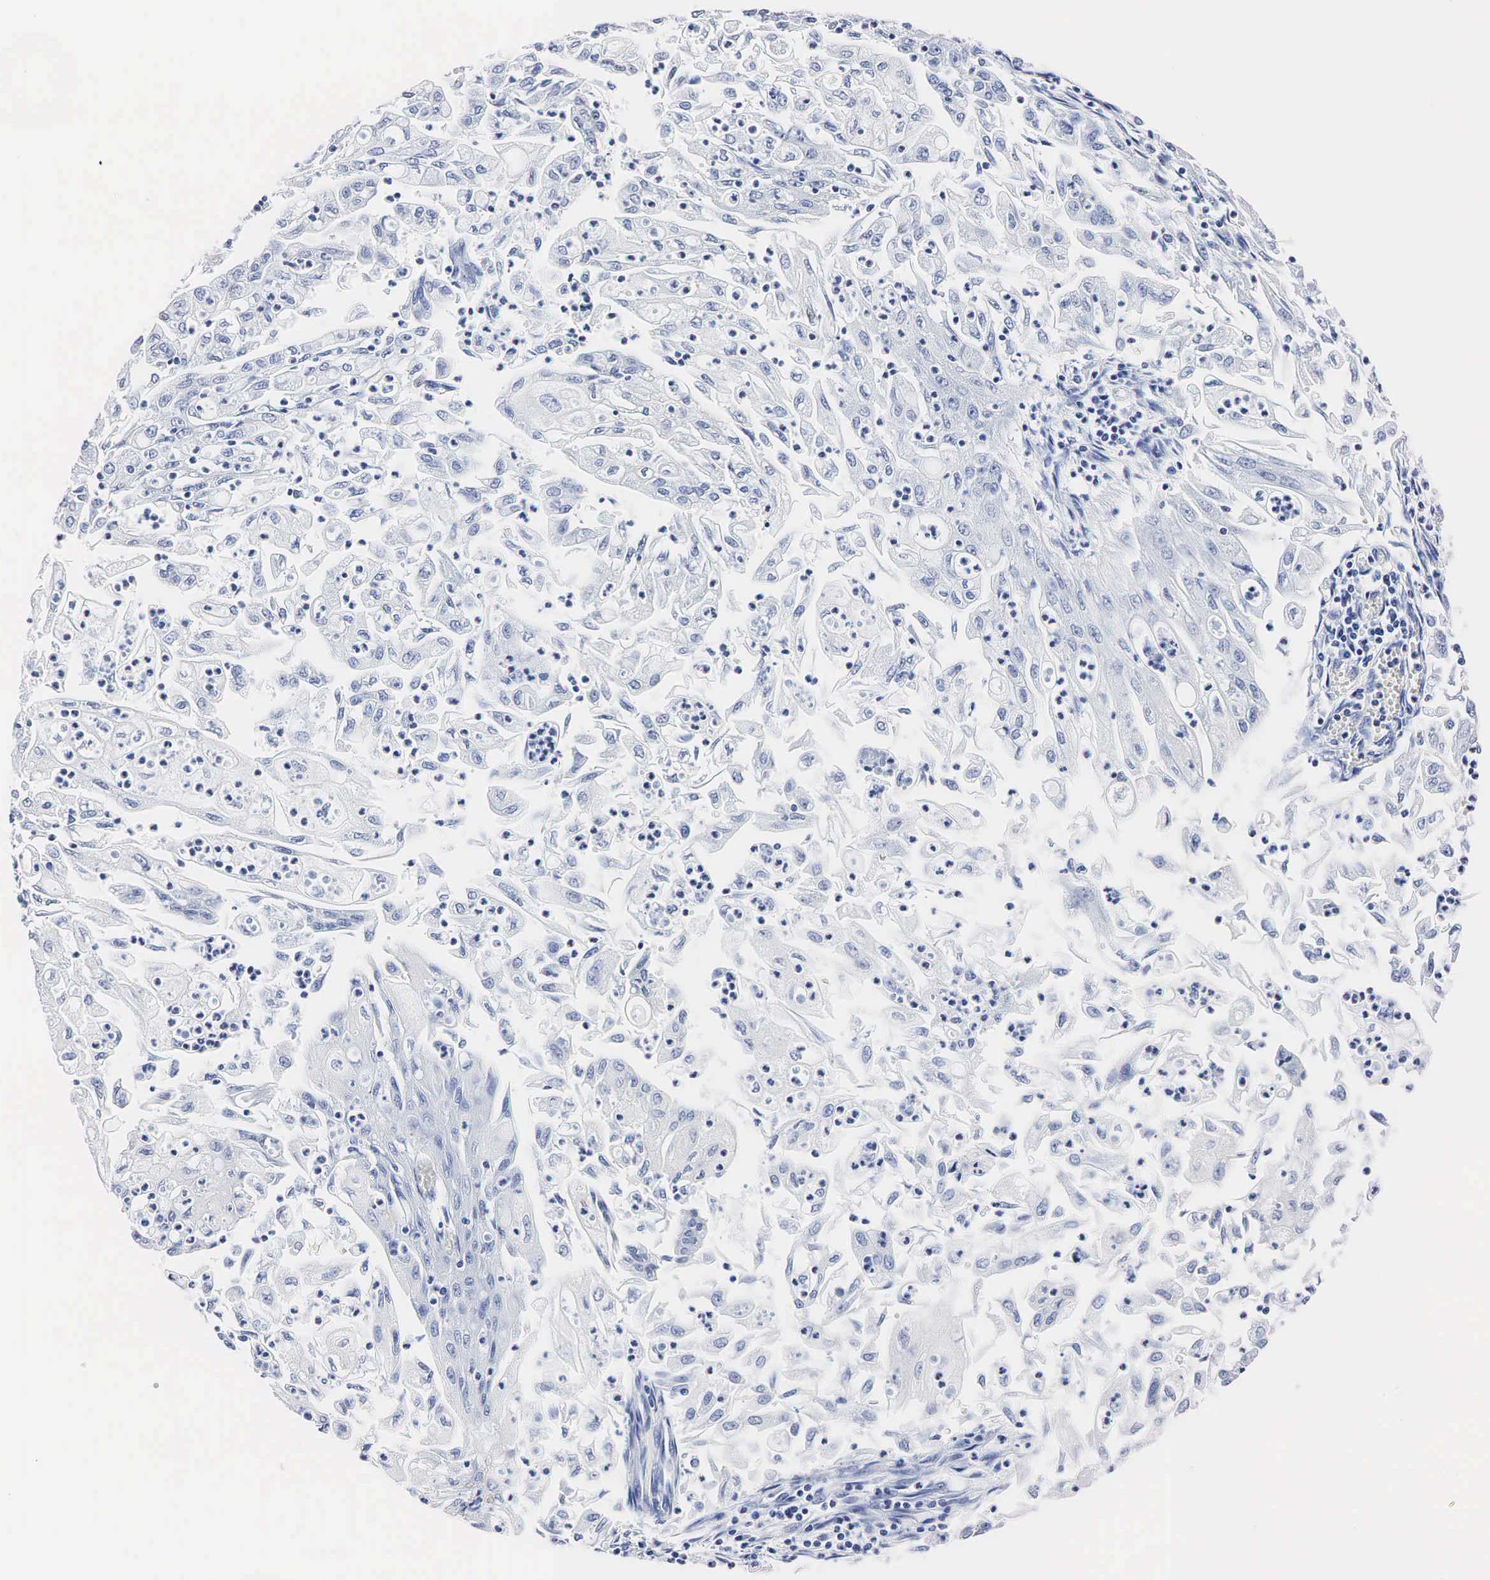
{"staining": {"intensity": "negative", "quantity": "none", "location": "none"}, "tissue": "endometrial cancer", "cell_type": "Tumor cells", "image_type": "cancer", "snomed": [{"axis": "morphology", "description": "Adenocarcinoma, NOS"}, {"axis": "topography", "description": "Endometrium"}], "caption": "The micrograph shows no significant positivity in tumor cells of endometrial cancer (adenocarcinoma).", "gene": "TG", "patient": {"sex": "female", "age": 75}}